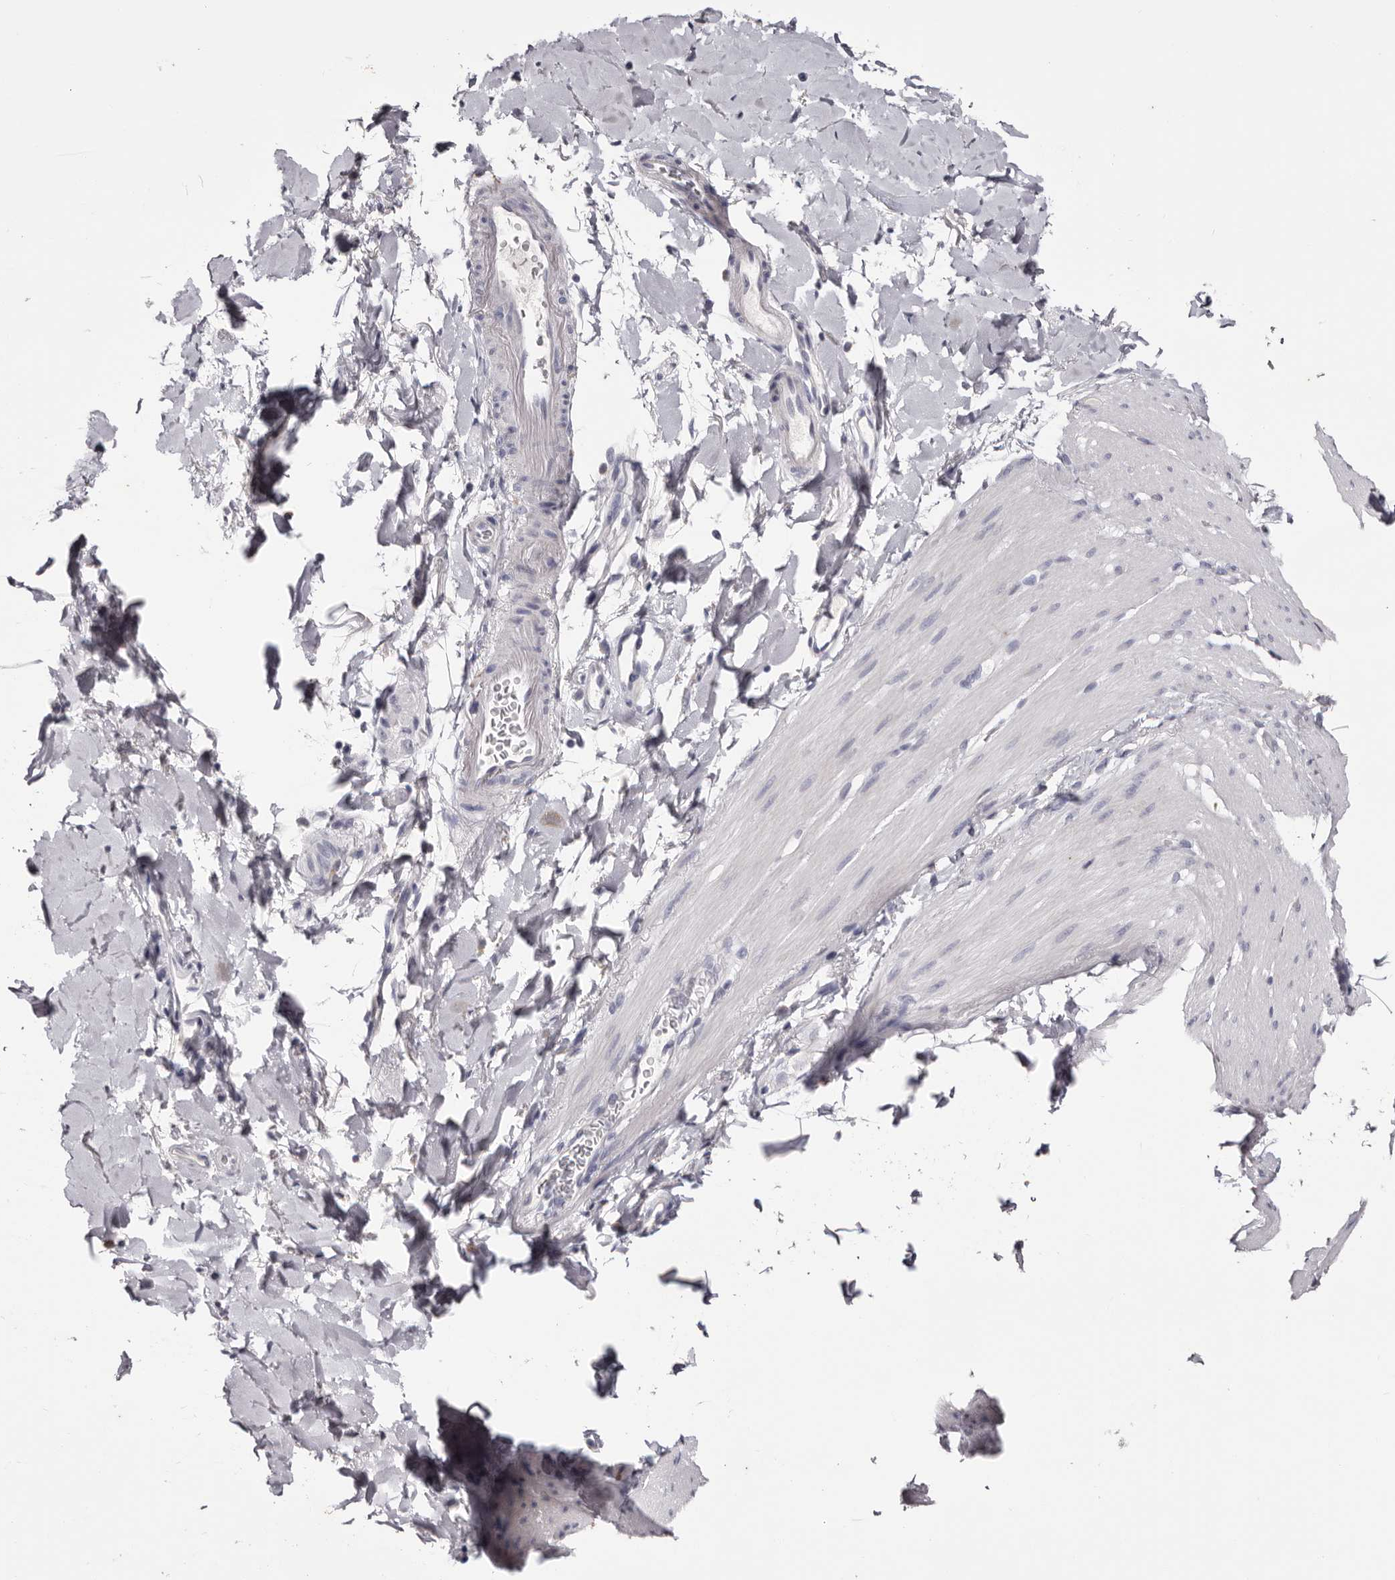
{"staining": {"intensity": "negative", "quantity": "none", "location": "none"}, "tissue": "smooth muscle", "cell_type": "Smooth muscle cells", "image_type": "normal", "snomed": [{"axis": "morphology", "description": "Normal tissue, NOS"}, {"axis": "topography", "description": "Smooth muscle"}, {"axis": "topography", "description": "Small intestine"}], "caption": "Immunohistochemistry histopathology image of benign smooth muscle: smooth muscle stained with DAB (3,3'-diaminobenzidine) demonstrates no significant protein positivity in smooth muscle cells.", "gene": "CA6", "patient": {"sex": "female", "age": 84}}